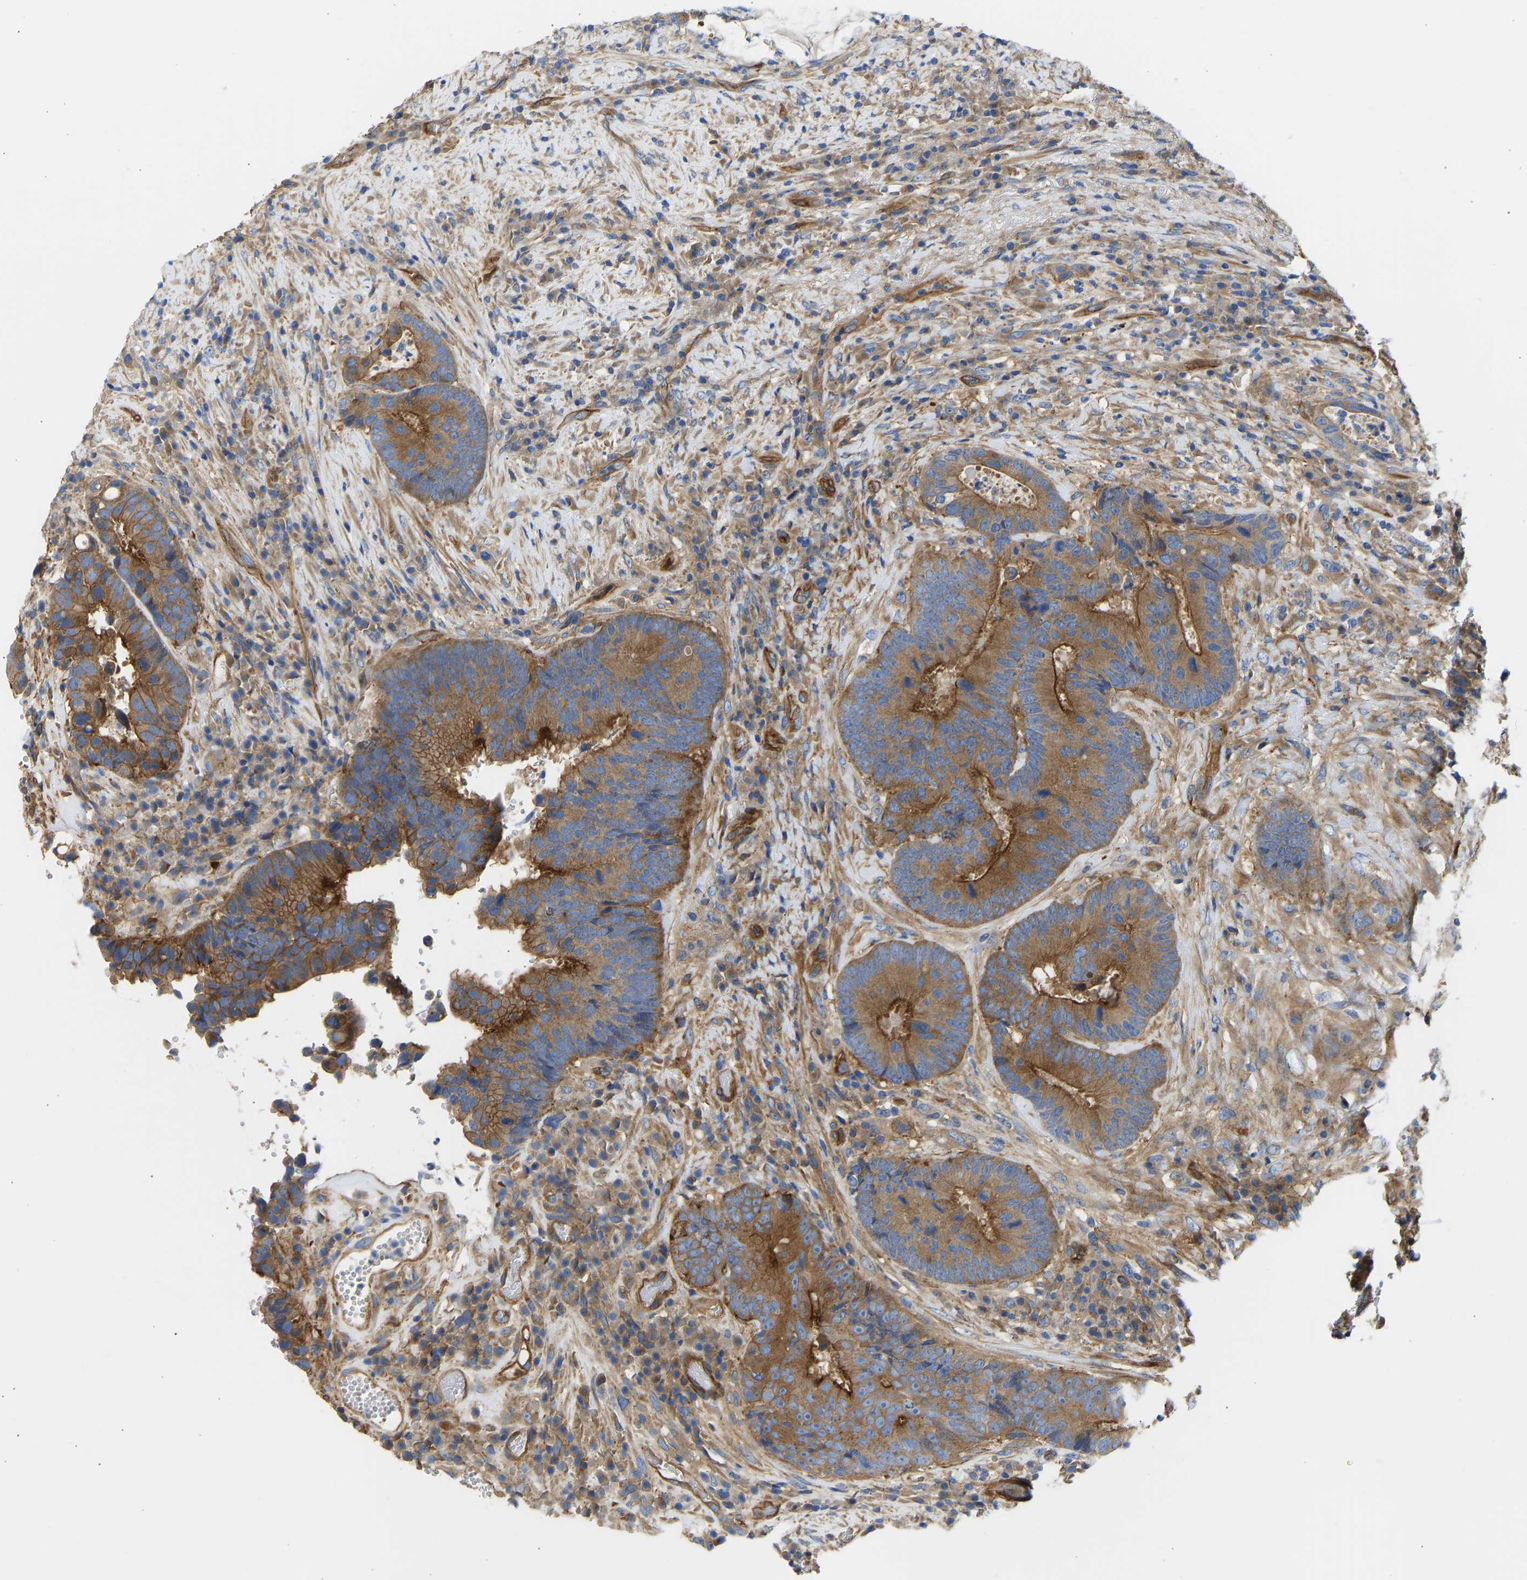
{"staining": {"intensity": "strong", "quantity": ">75%", "location": "cytoplasmic/membranous"}, "tissue": "colorectal cancer", "cell_type": "Tumor cells", "image_type": "cancer", "snomed": [{"axis": "morphology", "description": "Adenocarcinoma, NOS"}, {"axis": "topography", "description": "Rectum"}], "caption": "A micrograph showing strong cytoplasmic/membranous positivity in about >75% of tumor cells in colorectal adenocarcinoma, as visualized by brown immunohistochemical staining.", "gene": "MYO1C", "patient": {"sex": "female", "age": 89}}